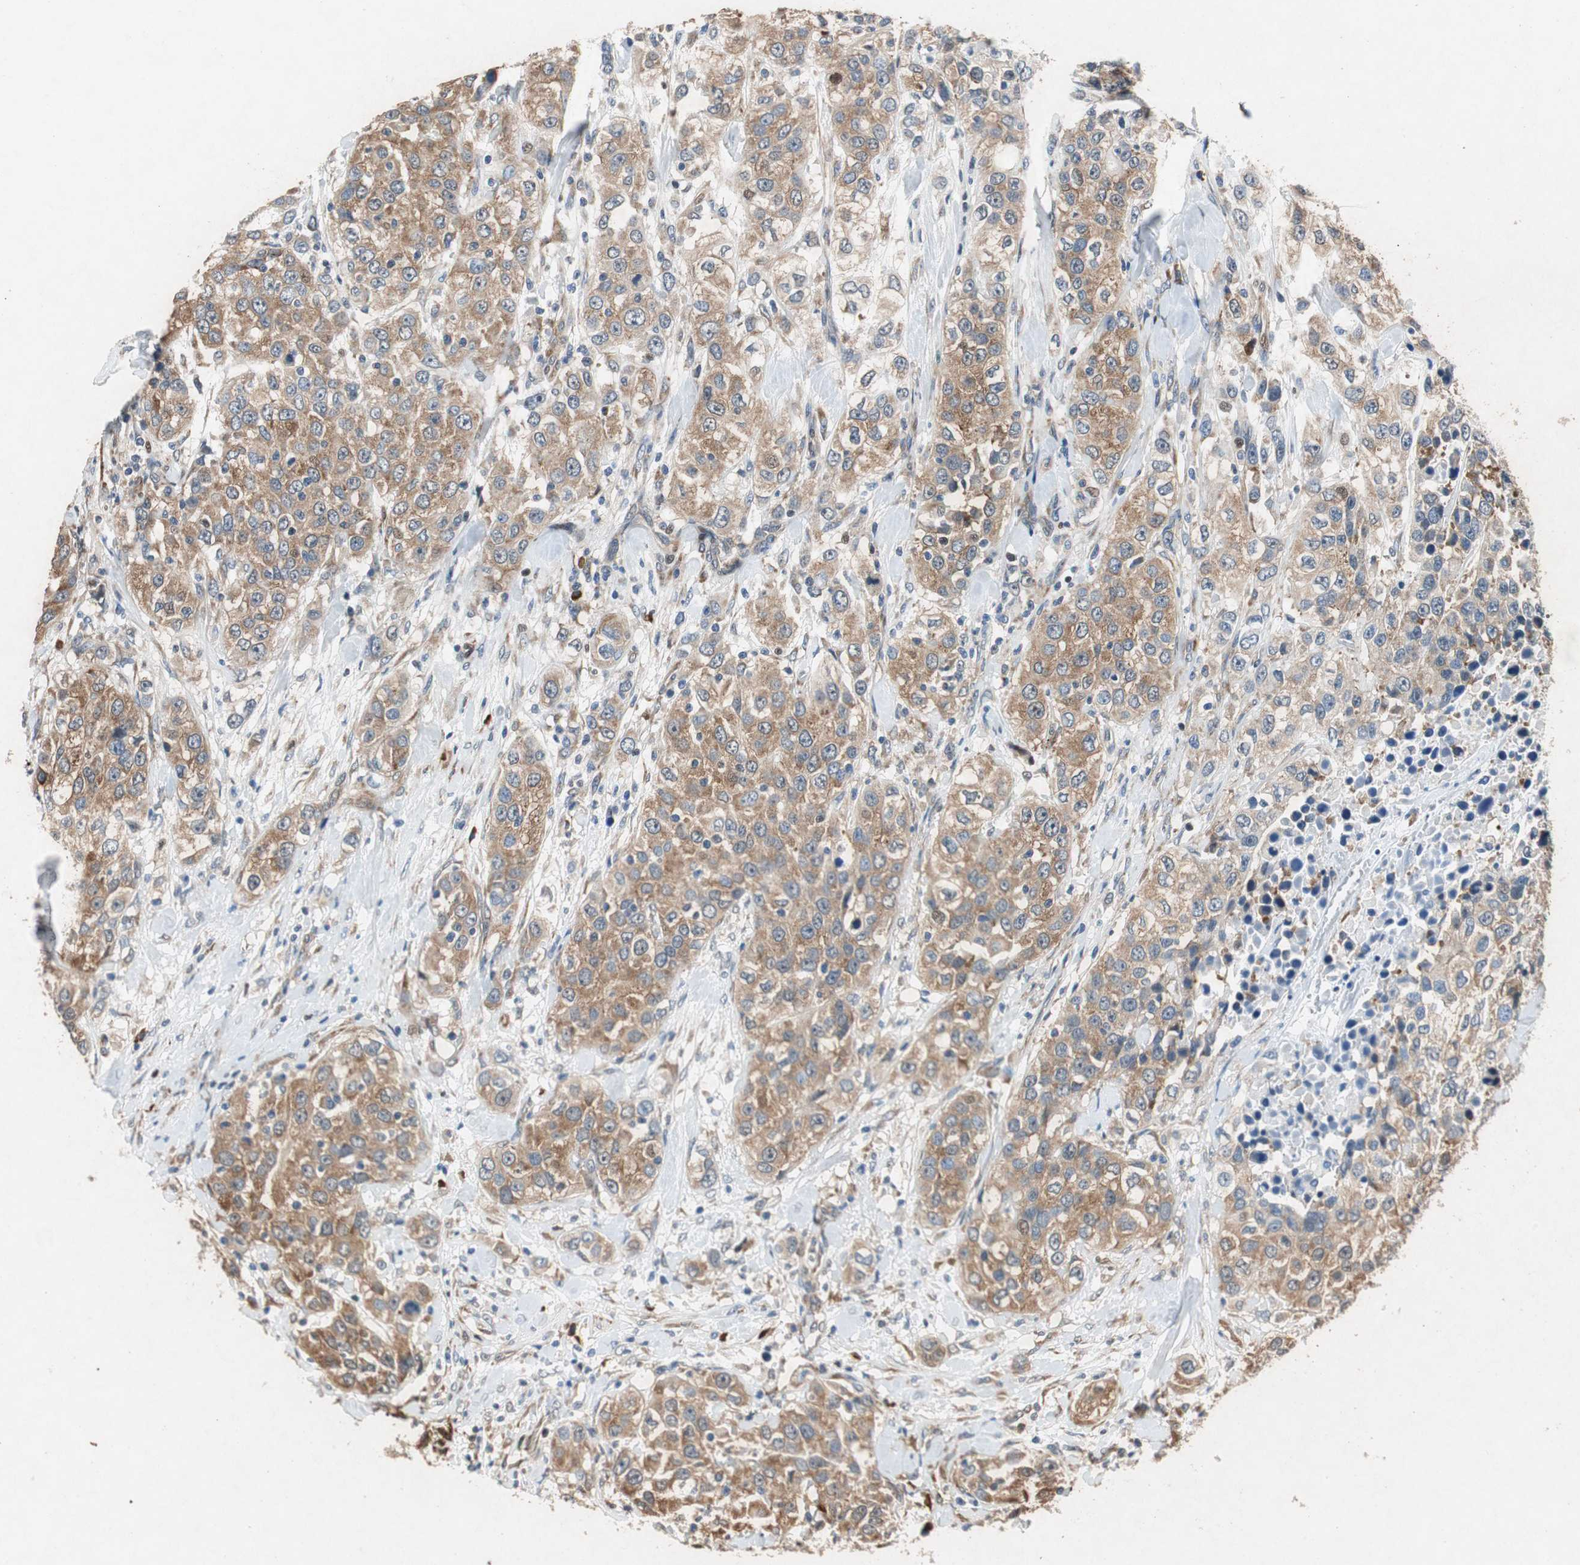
{"staining": {"intensity": "moderate", "quantity": ">75%", "location": "cytoplasmic/membranous"}, "tissue": "urothelial cancer", "cell_type": "Tumor cells", "image_type": "cancer", "snomed": [{"axis": "morphology", "description": "Urothelial carcinoma, High grade"}, {"axis": "topography", "description": "Urinary bladder"}], "caption": "IHC staining of urothelial carcinoma (high-grade), which demonstrates medium levels of moderate cytoplasmic/membranous staining in about >75% of tumor cells indicating moderate cytoplasmic/membranous protein positivity. The staining was performed using DAB (brown) for protein detection and nuclei were counterstained in hematoxylin (blue).", "gene": "RPL35", "patient": {"sex": "female", "age": 80}}